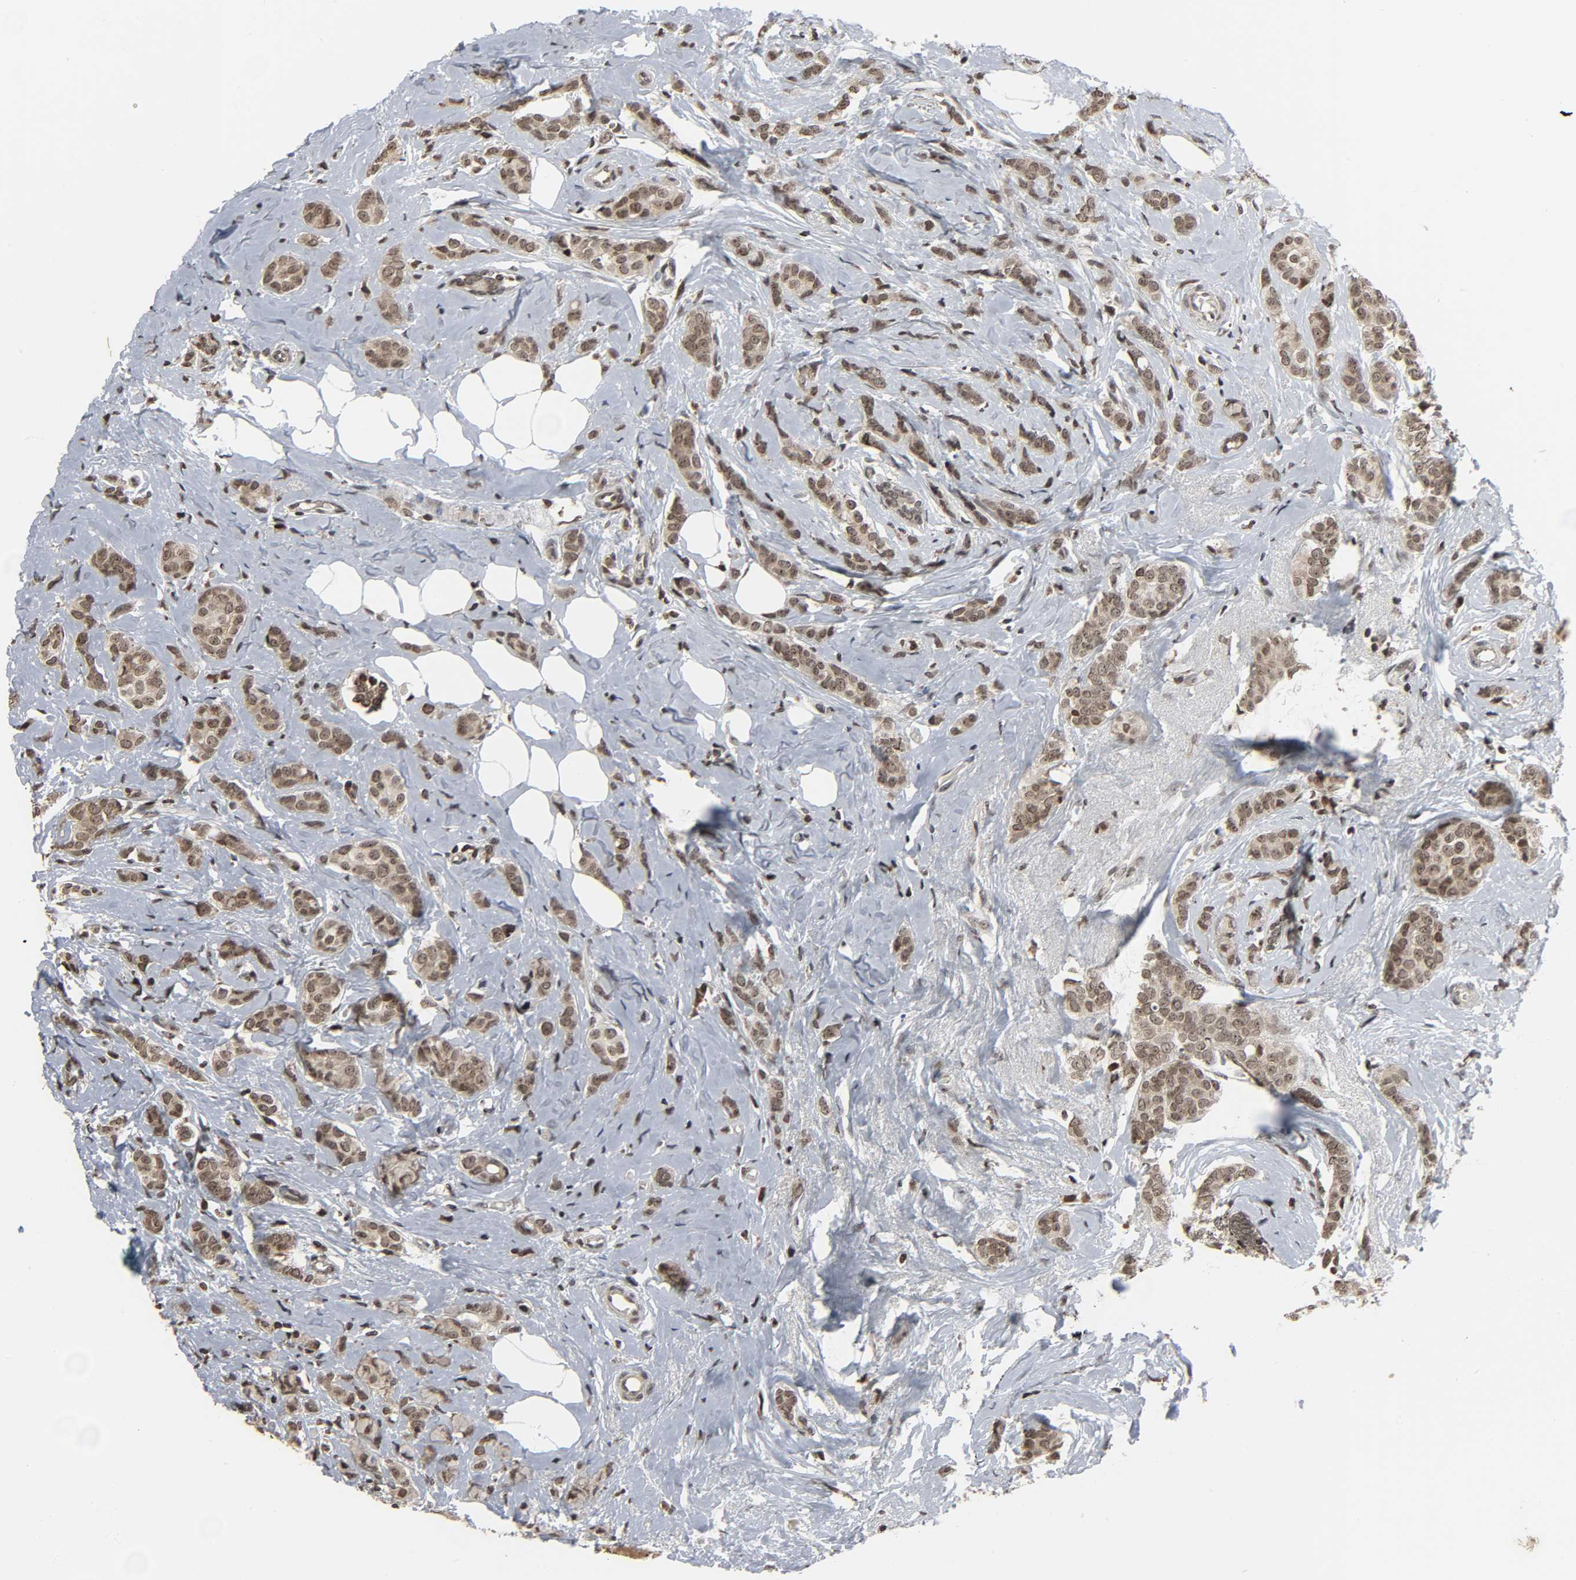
{"staining": {"intensity": "moderate", "quantity": ">75%", "location": "nuclear"}, "tissue": "breast cancer", "cell_type": "Tumor cells", "image_type": "cancer", "snomed": [{"axis": "morphology", "description": "Lobular carcinoma"}, {"axis": "topography", "description": "Breast"}], "caption": "Lobular carcinoma (breast) stained with a brown dye demonstrates moderate nuclear positive staining in approximately >75% of tumor cells.", "gene": "XRCC1", "patient": {"sex": "female", "age": 60}}